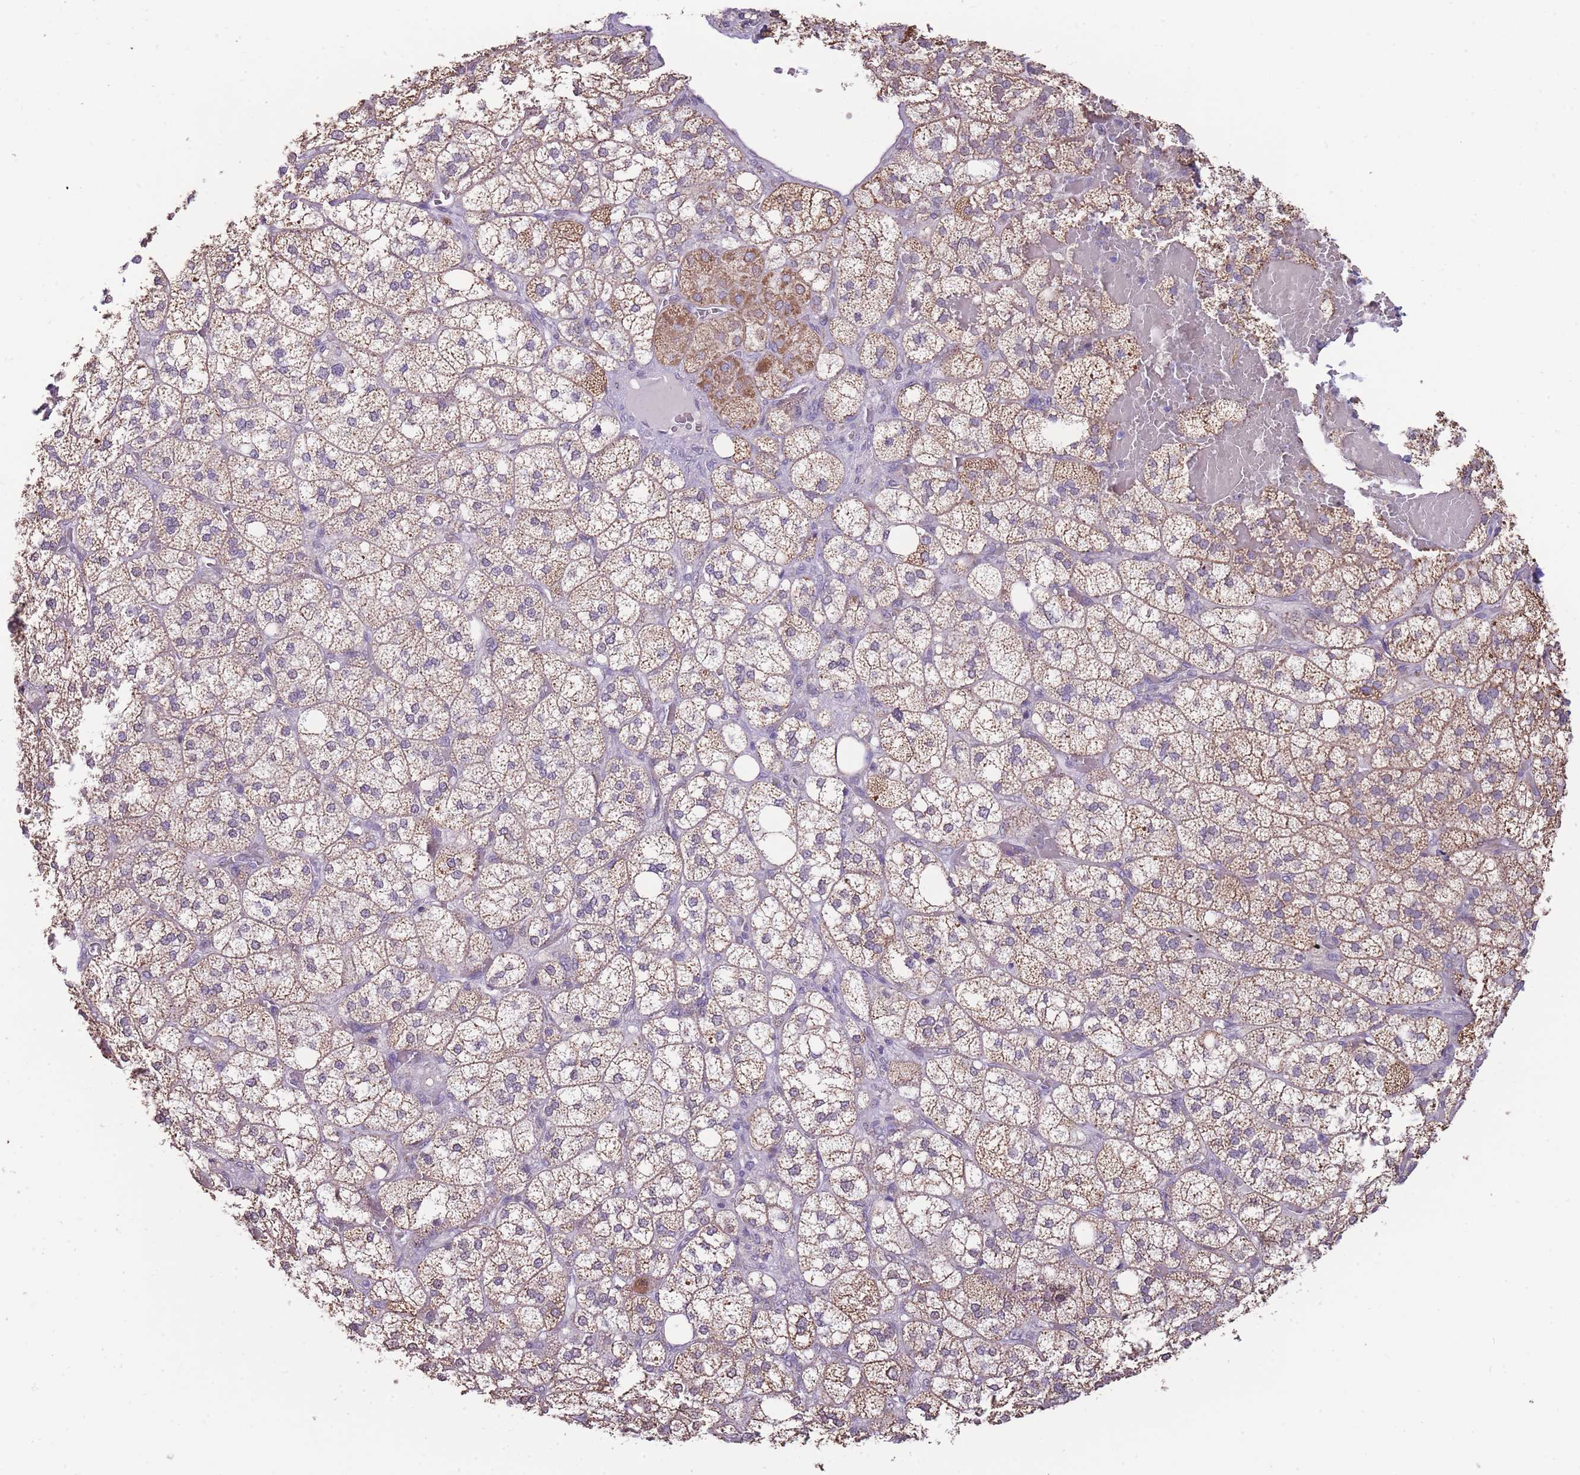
{"staining": {"intensity": "moderate", "quantity": "25%-75%", "location": "cytoplasmic/membranous"}, "tissue": "adrenal gland", "cell_type": "Glandular cells", "image_type": "normal", "snomed": [{"axis": "morphology", "description": "Normal tissue, NOS"}, {"axis": "topography", "description": "Adrenal gland"}], "caption": "Brown immunohistochemical staining in unremarkable human adrenal gland exhibits moderate cytoplasmic/membranous expression in about 25%-75% of glandular cells. (IHC, brightfield microscopy, high magnification).", "gene": "NELL1", "patient": {"sex": "male", "age": 61}}